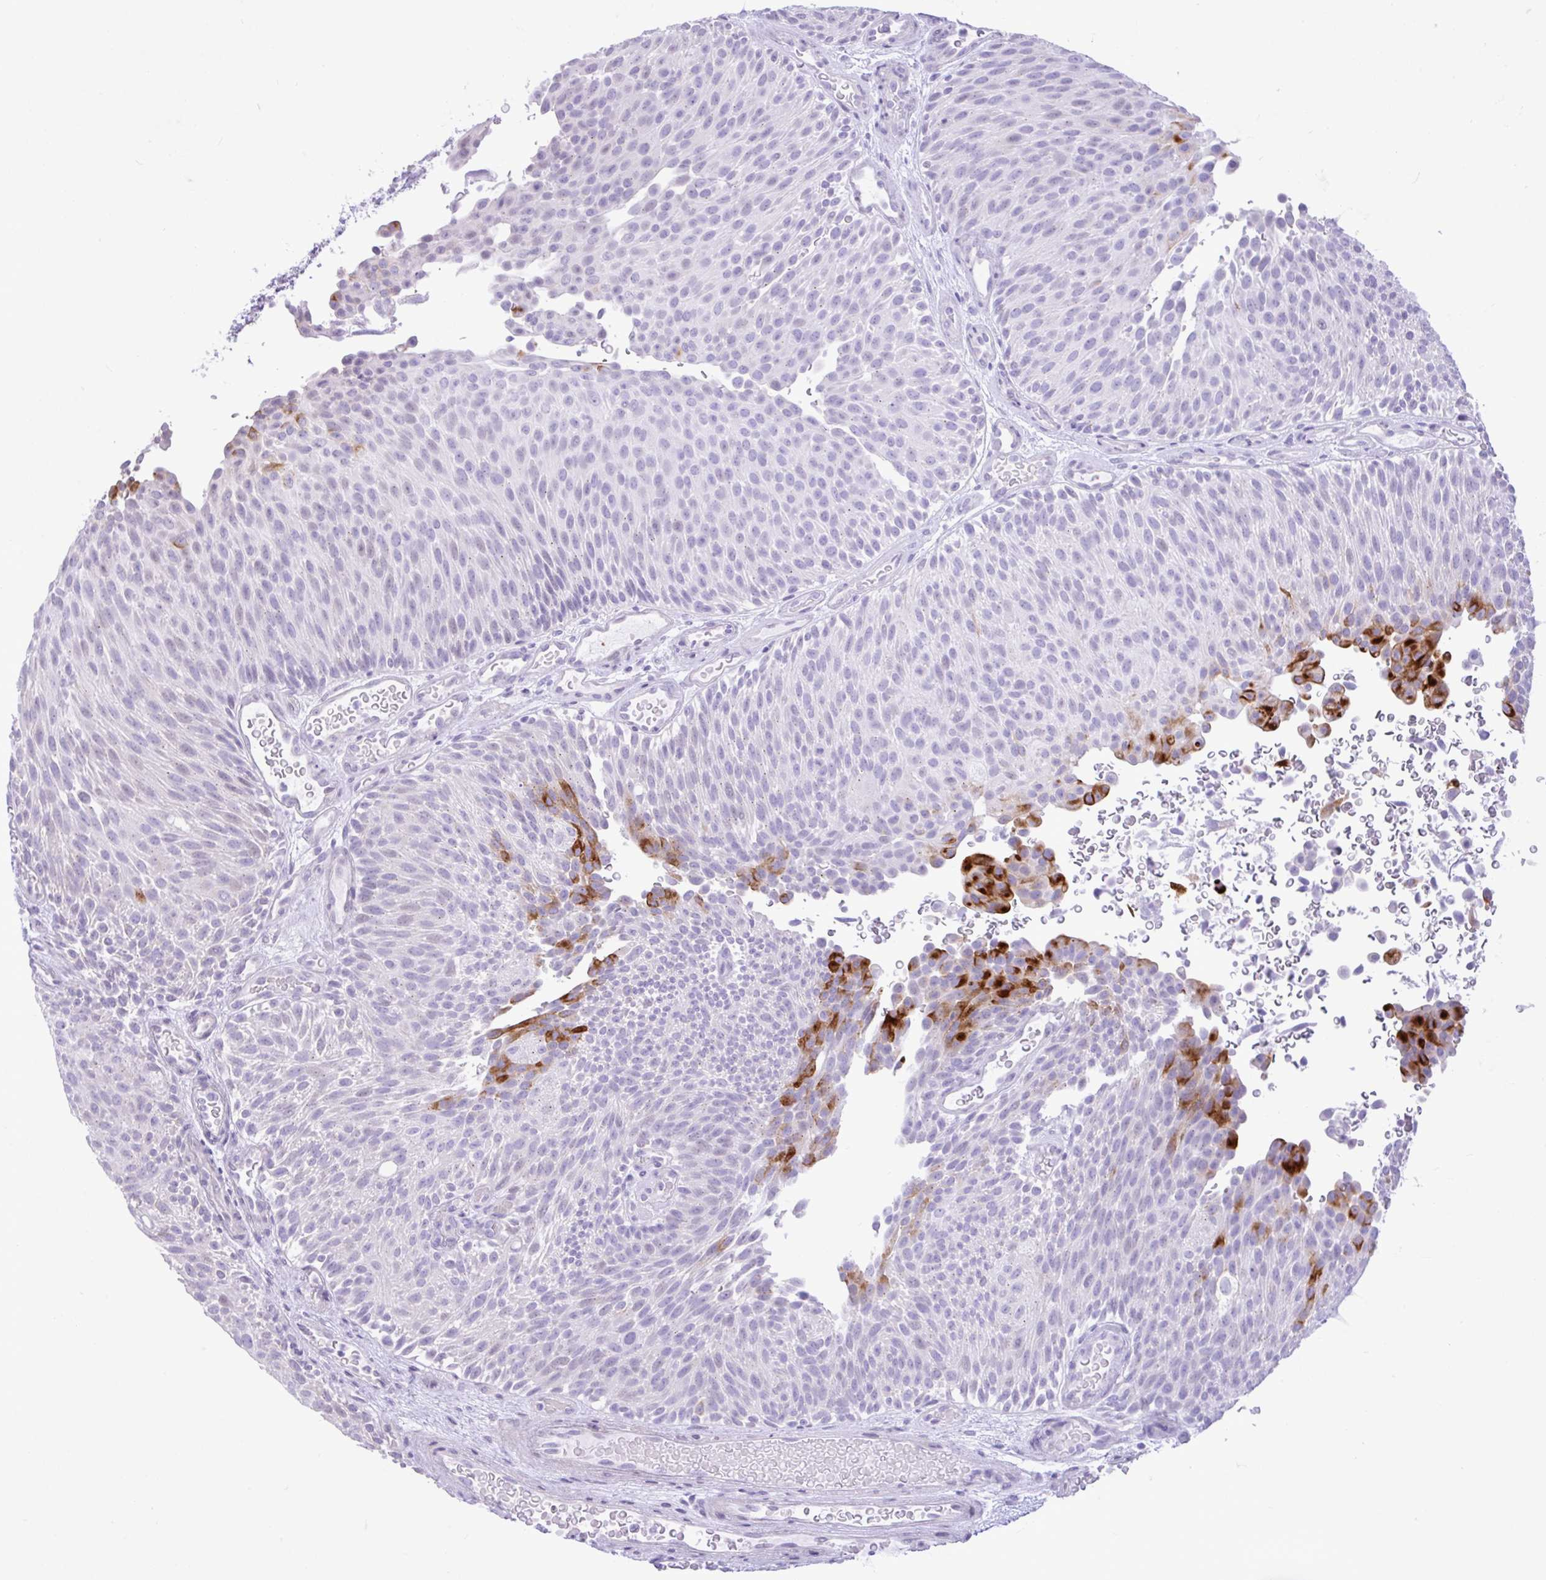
{"staining": {"intensity": "strong", "quantity": "<25%", "location": "cytoplasmic/membranous"}, "tissue": "urothelial cancer", "cell_type": "Tumor cells", "image_type": "cancer", "snomed": [{"axis": "morphology", "description": "Urothelial carcinoma, Low grade"}, {"axis": "topography", "description": "Urinary bladder"}], "caption": "IHC image of human urothelial cancer stained for a protein (brown), which exhibits medium levels of strong cytoplasmic/membranous expression in approximately <25% of tumor cells.", "gene": "REEP1", "patient": {"sex": "male", "age": 78}}